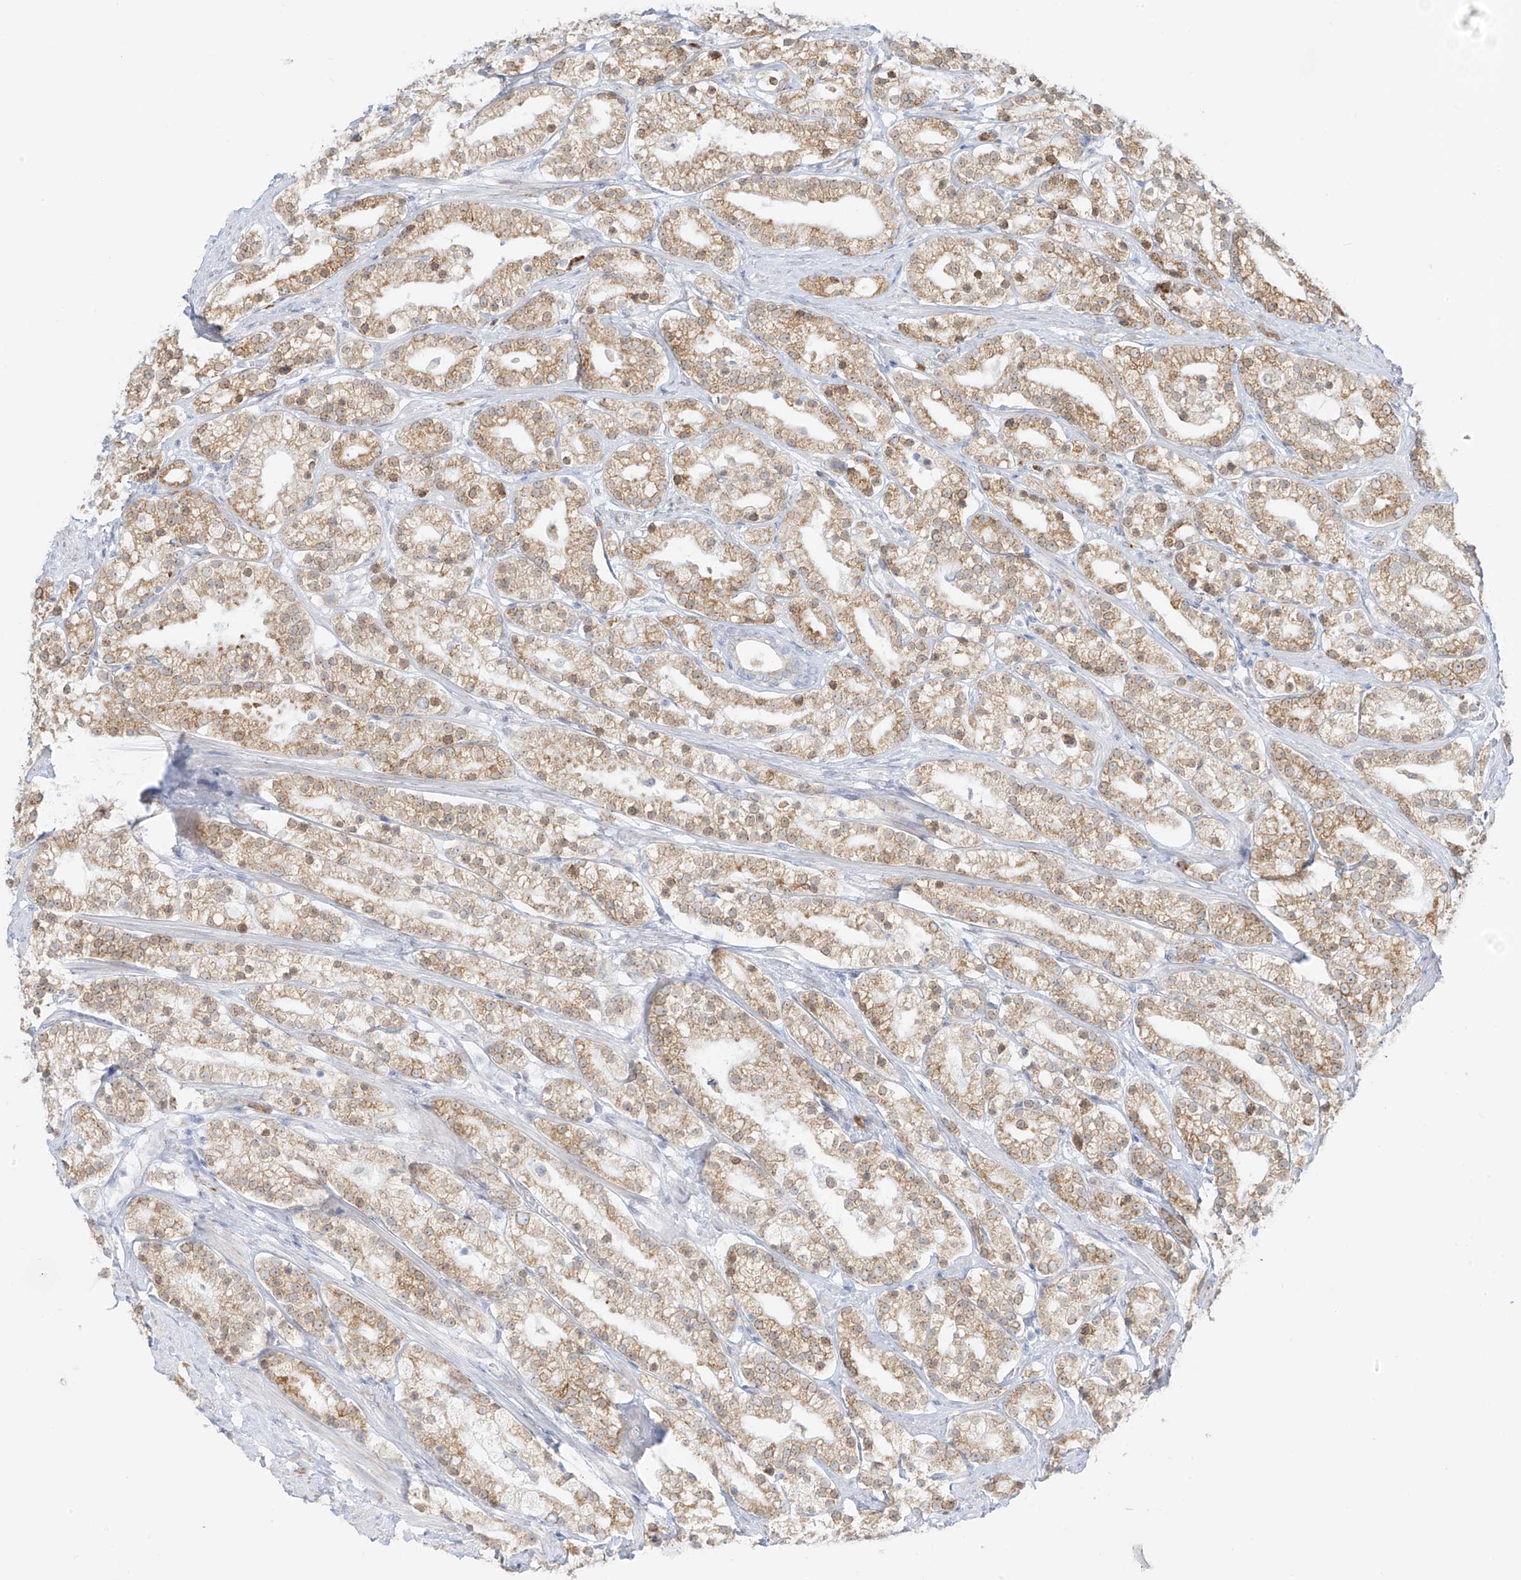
{"staining": {"intensity": "moderate", "quantity": "25%-75%", "location": "cytoplasmic/membranous"}, "tissue": "prostate cancer", "cell_type": "Tumor cells", "image_type": "cancer", "snomed": [{"axis": "morphology", "description": "Adenocarcinoma, High grade"}, {"axis": "topography", "description": "Prostate"}], "caption": "IHC staining of prostate cancer (adenocarcinoma (high-grade)), which demonstrates medium levels of moderate cytoplasmic/membranous expression in approximately 25%-75% of tumor cells indicating moderate cytoplasmic/membranous protein staining. The staining was performed using DAB (brown) for protein detection and nuclei were counterstained in hematoxylin (blue).", "gene": "LRRC59", "patient": {"sex": "male", "age": 69}}